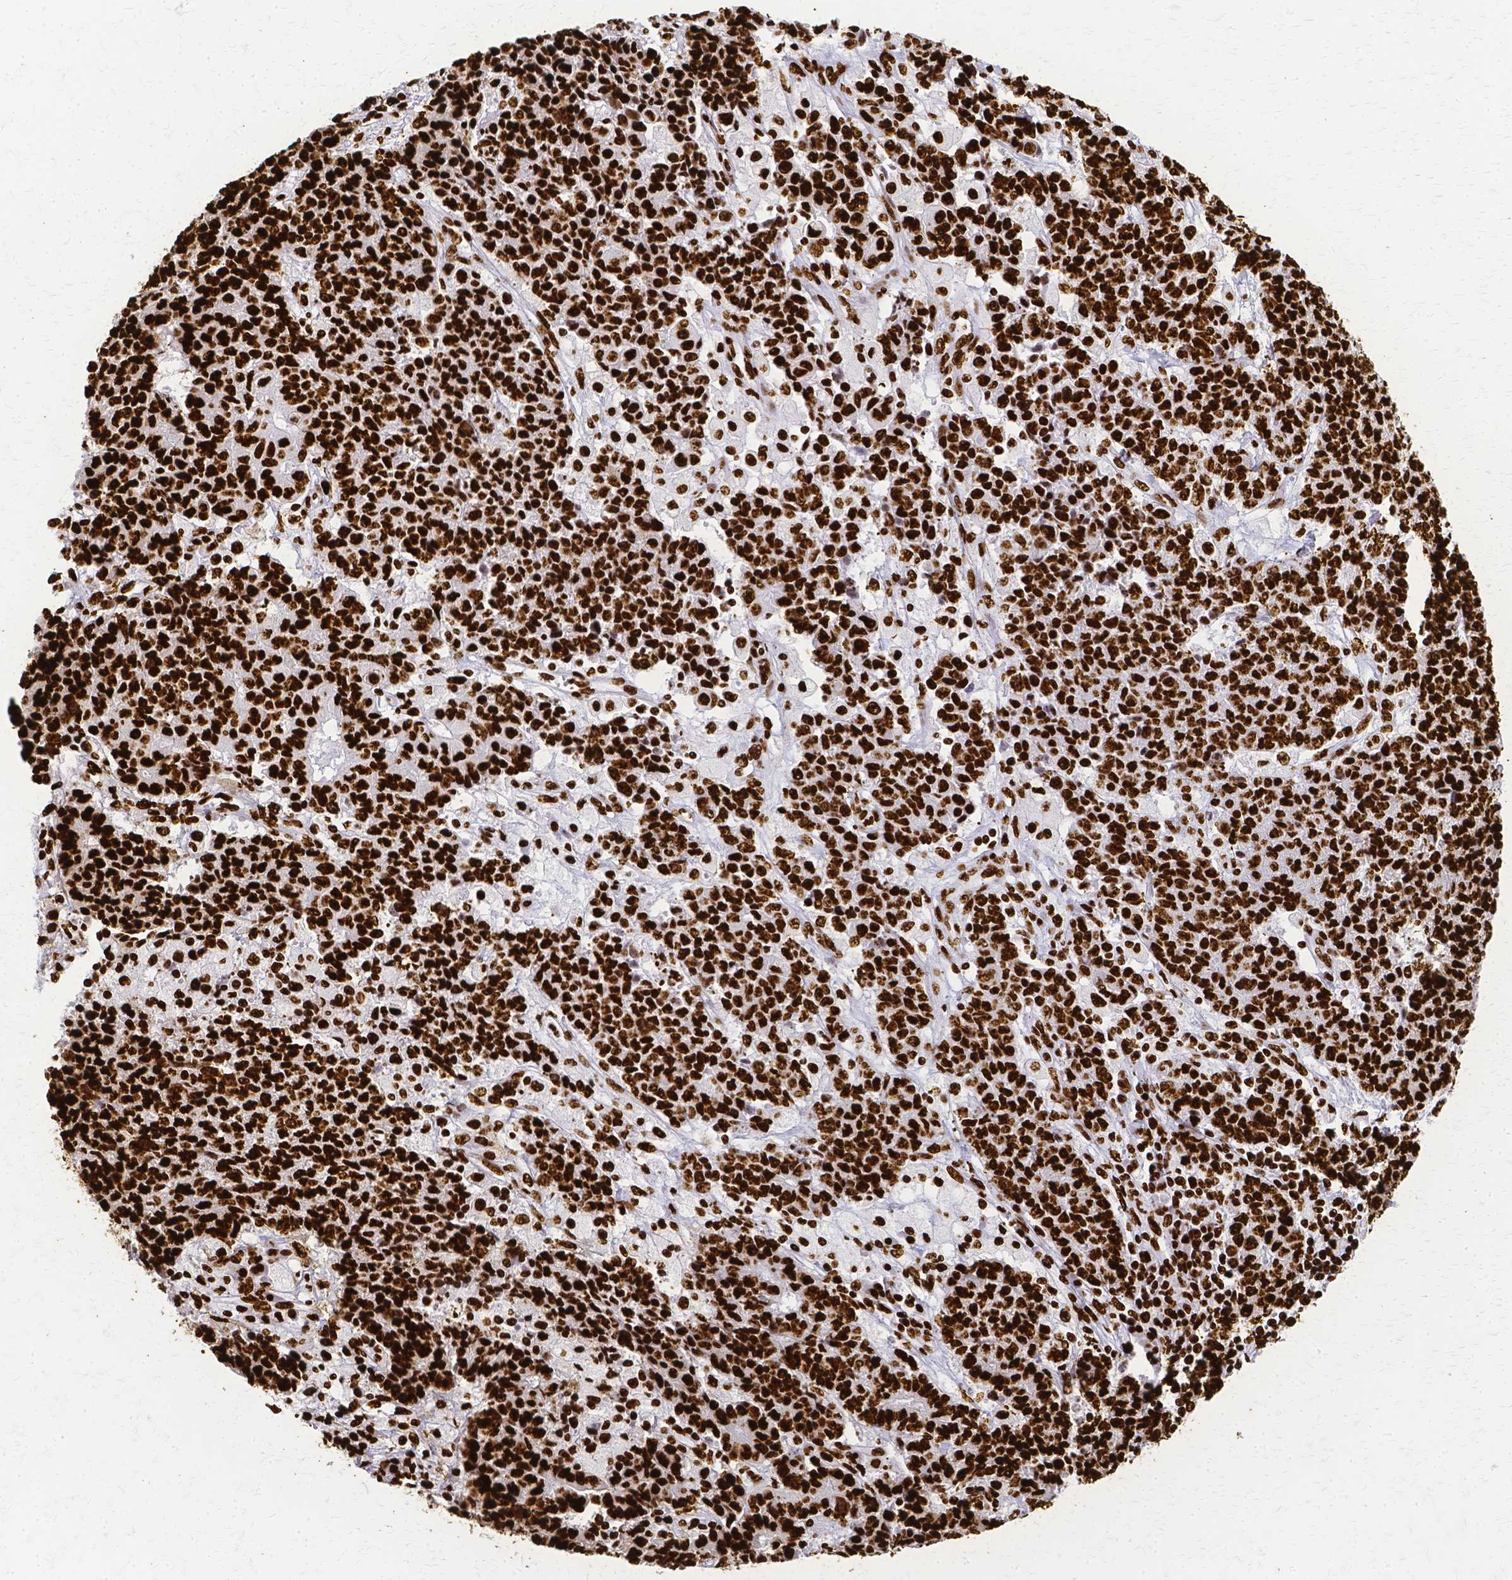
{"staining": {"intensity": "strong", "quantity": ">75%", "location": "nuclear"}, "tissue": "ovarian cancer", "cell_type": "Tumor cells", "image_type": "cancer", "snomed": [{"axis": "morphology", "description": "Carcinoma, endometroid"}, {"axis": "topography", "description": "Ovary"}], "caption": "There is high levels of strong nuclear positivity in tumor cells of ovarian cancer, as demonstrated by immunohistochemical staining (brown color).", "gene": "SFPQ", "patient": {"sex": "female", "age": 42}}